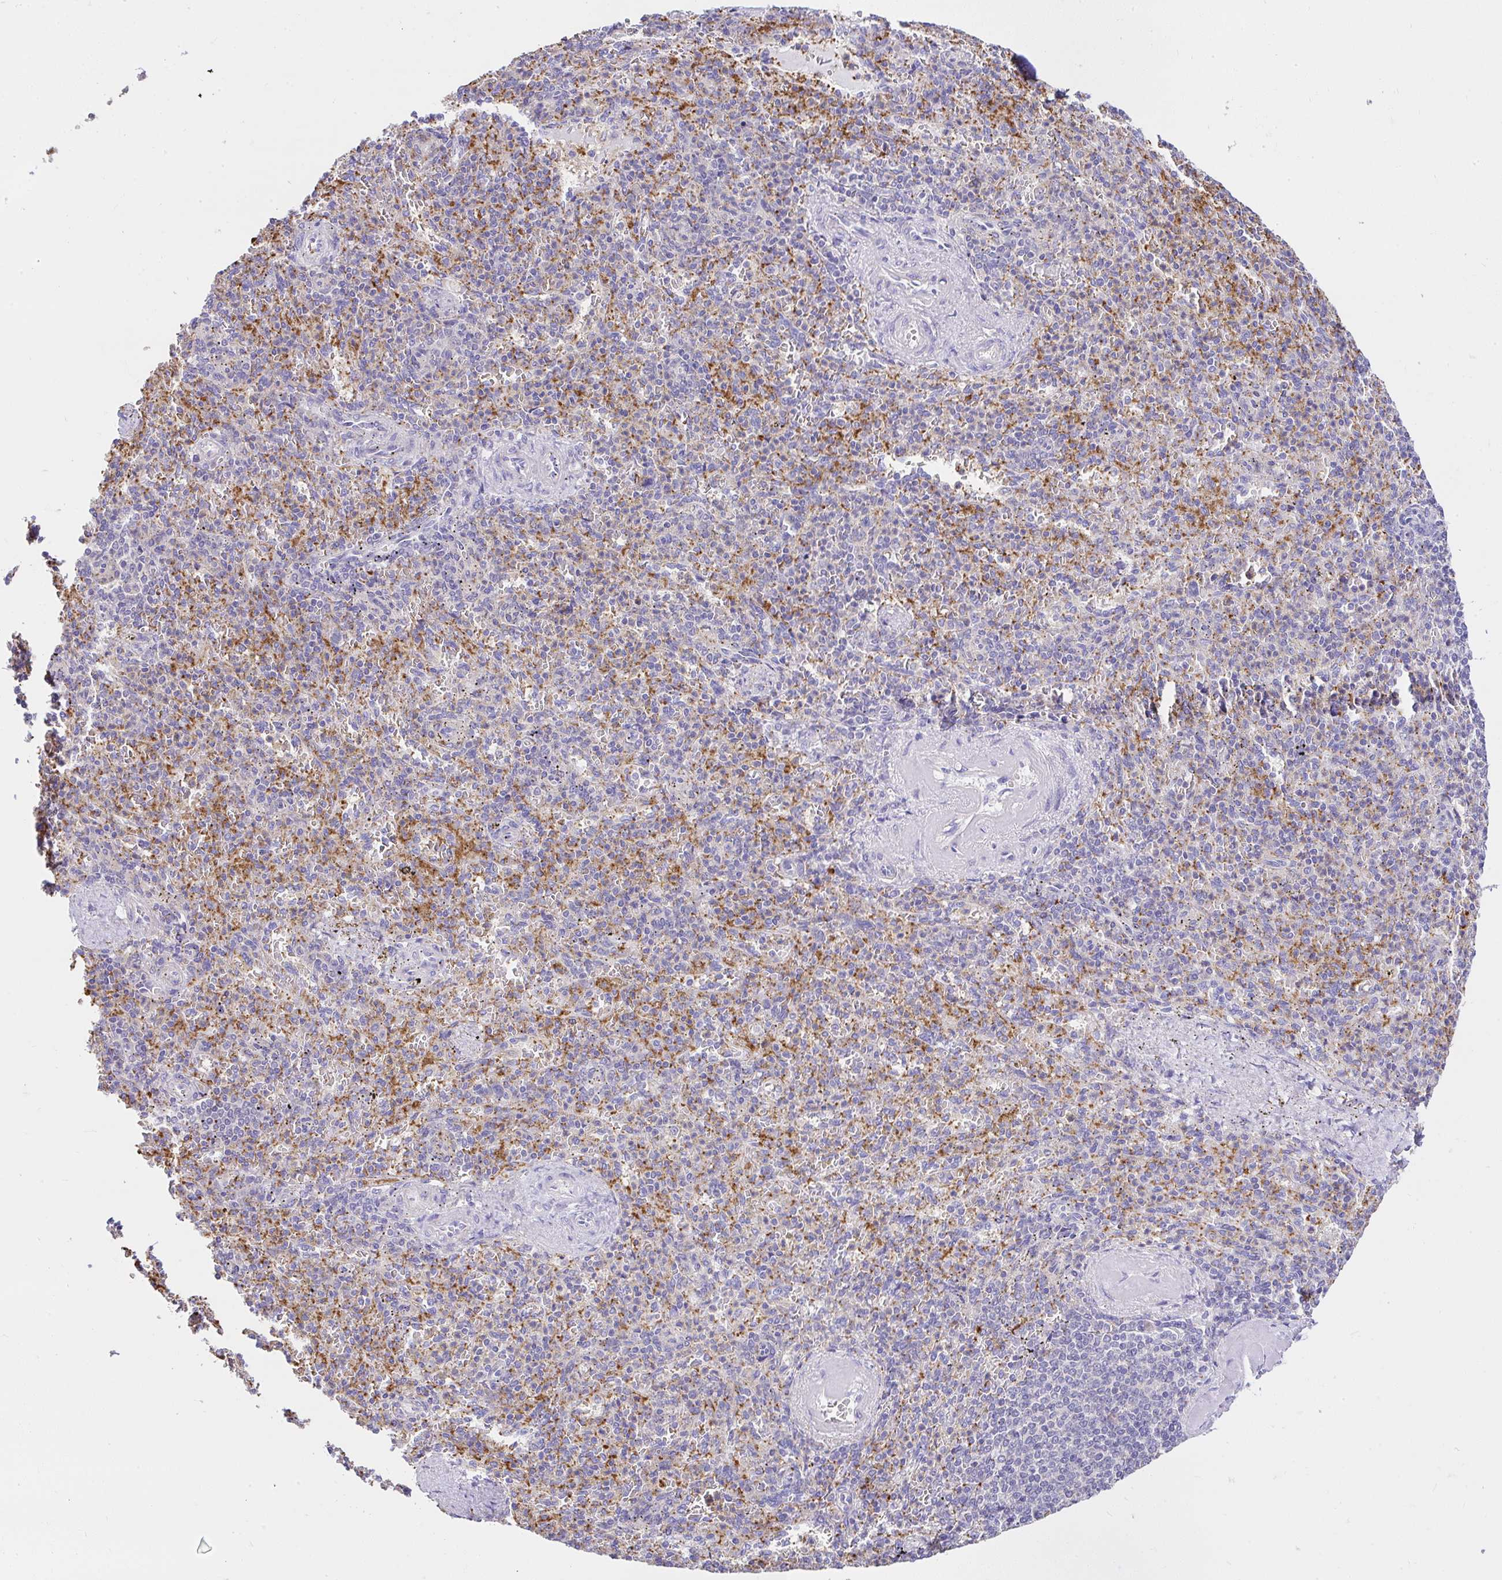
{"staining": {"intensity": "moderate", "quantity": "<25%", "location": "cytoplasmic/membranous"}, "tissue": "spleen", "cell_type": "Cells in red pulp", "image_type": "normal", "snomed": [{"axis": "morphology", "description": "Normal tissue, NOS"}, {"axis": "topography", "description": "Spleen"}], "caption": "An immunohistochemistry histopathology image of unremarkable tissue is shown. Protein staining in brown highlights moderate cytoplasmic/membranous positivity in spleen within cells in red pulp. The protein of interest is stained brown, and the nuclei are stained in blue (DAB IHC with brightfield microscopy, high magnification).", "gene": "CCDC142", "patient": {"sex": "female", "age": 74}}